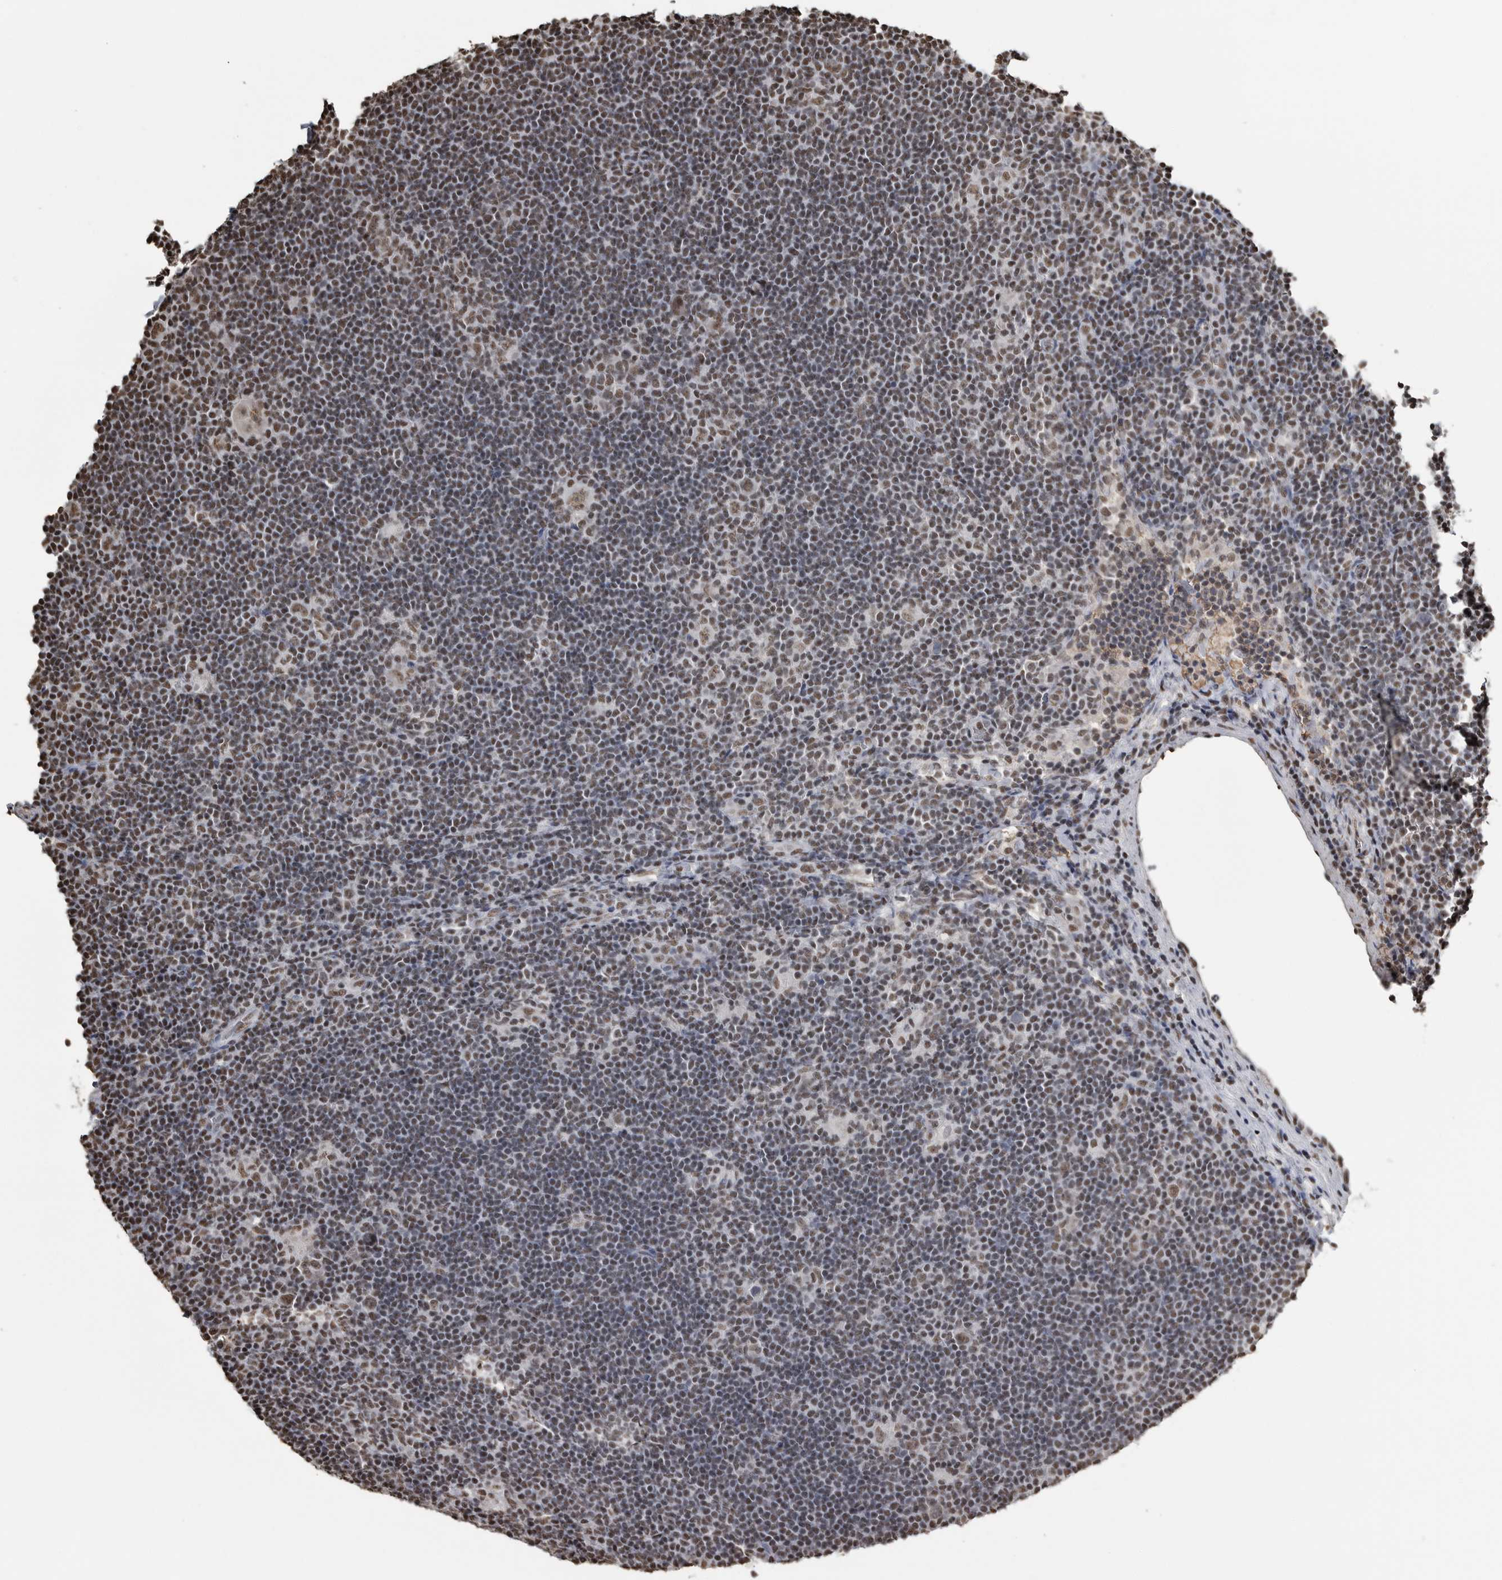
{"staining": {"intensity": "moderate", "quantity": ">75%", "location": "nuclear"}, "tissue": "lymphoma", "cell_type": "Tumor cells", "image_type": "cancer", "snomed": [{"axis": "morphology", "description": "Hodgkin's disease, NOS"}, {"axis": "topography", "description": "Lymph node"}], "caption": "Immunohistochemical staining of Hodgkin's disease demonstrates medium levels of moderate nuclear staining in about >75% of tumor cells.", "gene": "TGS1", "patient": {"sex": "female", "age": 57}}